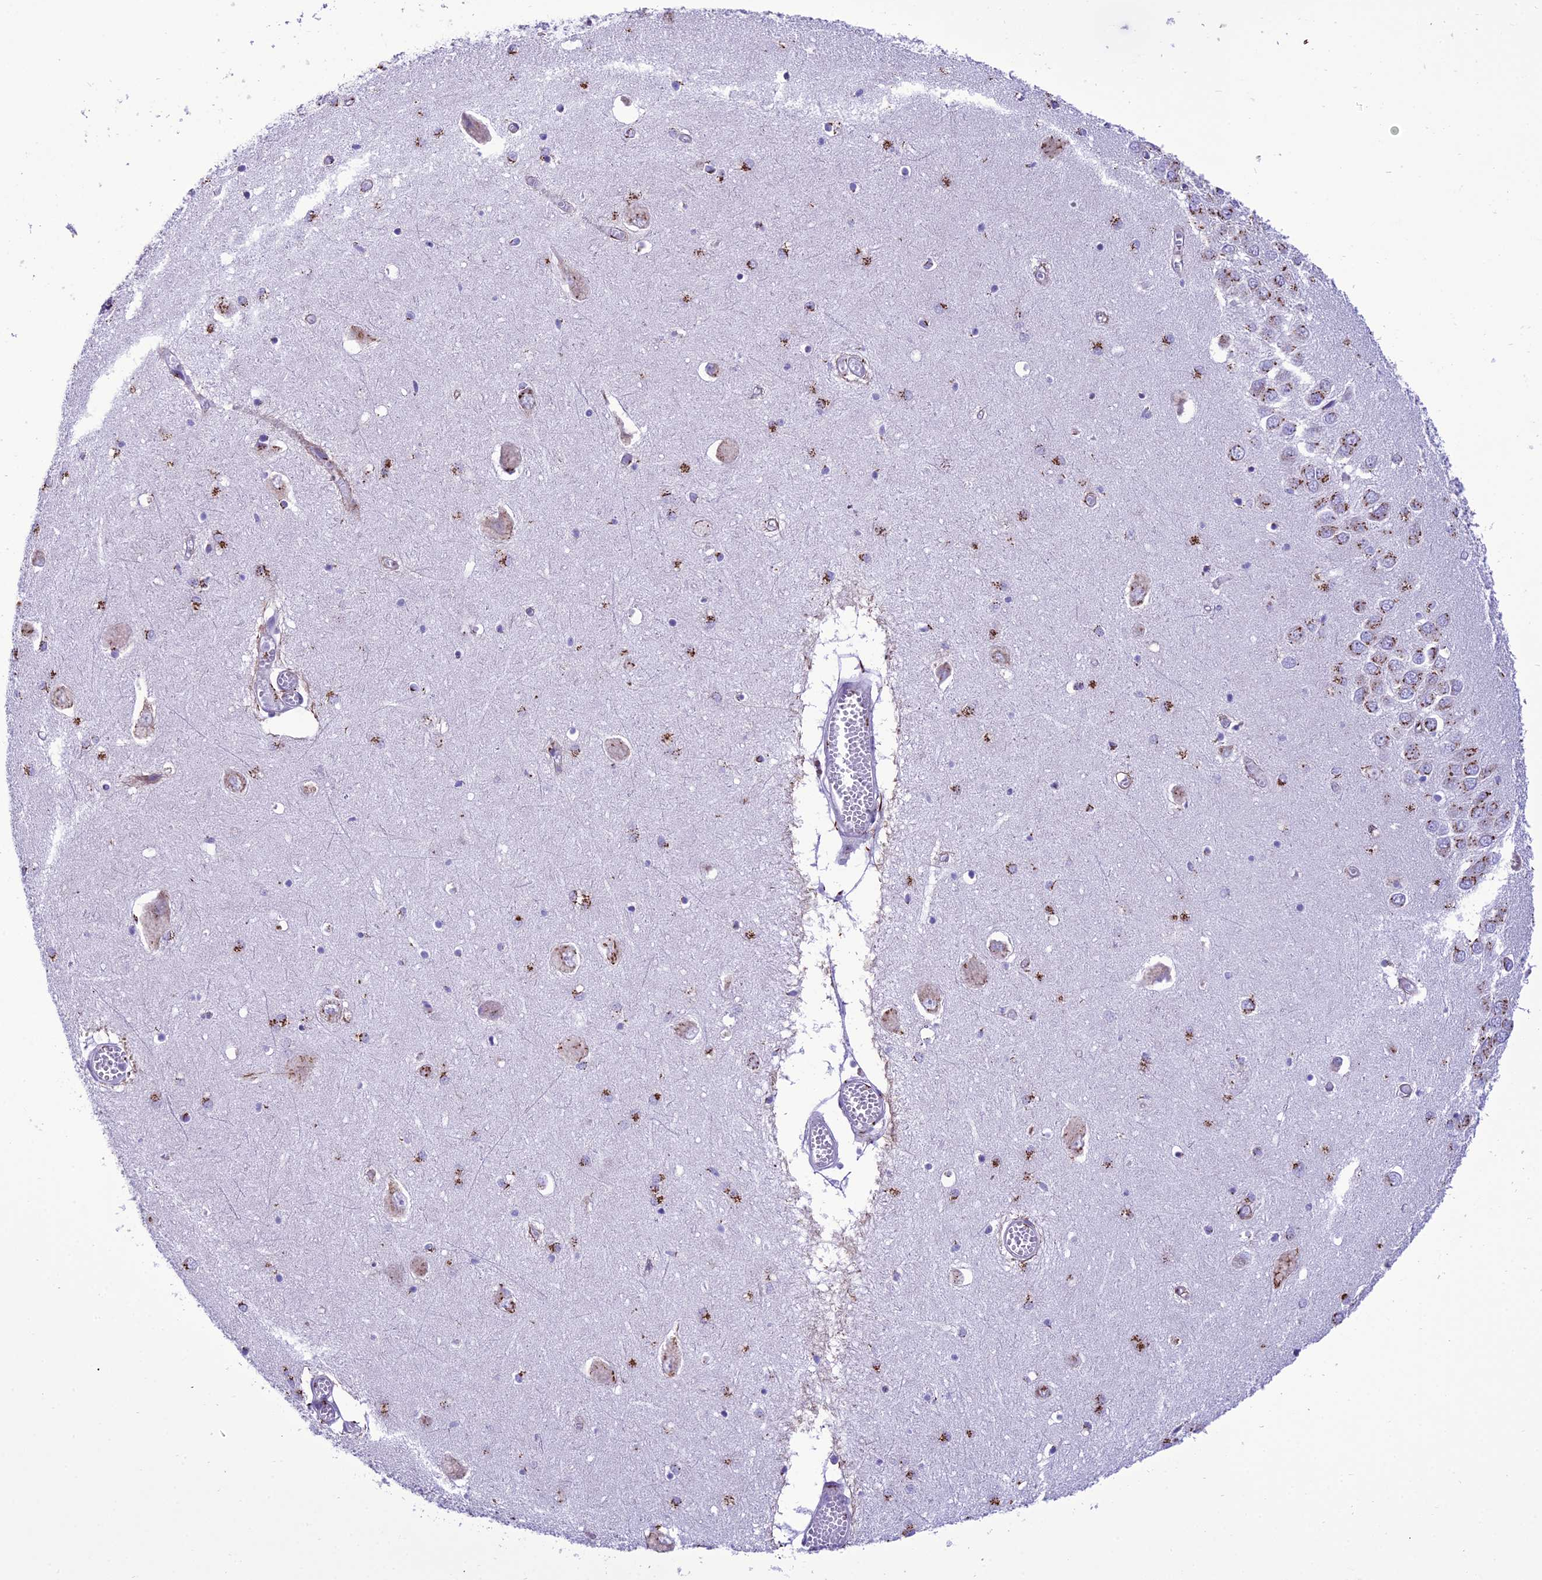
{"staining": {"intensity": "strong", "quantity": "<25%", "location": "cytoplasmic/membranous"}, "tissue": "hippocampus", "cell_type": "Glial cells", "image_type": "normal", "snomed": [{"axis": "morphology", "description": "Normal tissue, NOS"}, {"axis": "topography", "description": "Hippocampus"}], "caption": "The histopathology image displays staining of normal hippocampus, revealing strong cytoplasmic/membranous protein positivity (brown color) within glial cells.", "gene": "GOLM2", "patient": {"sex": "male", "age": 70}}